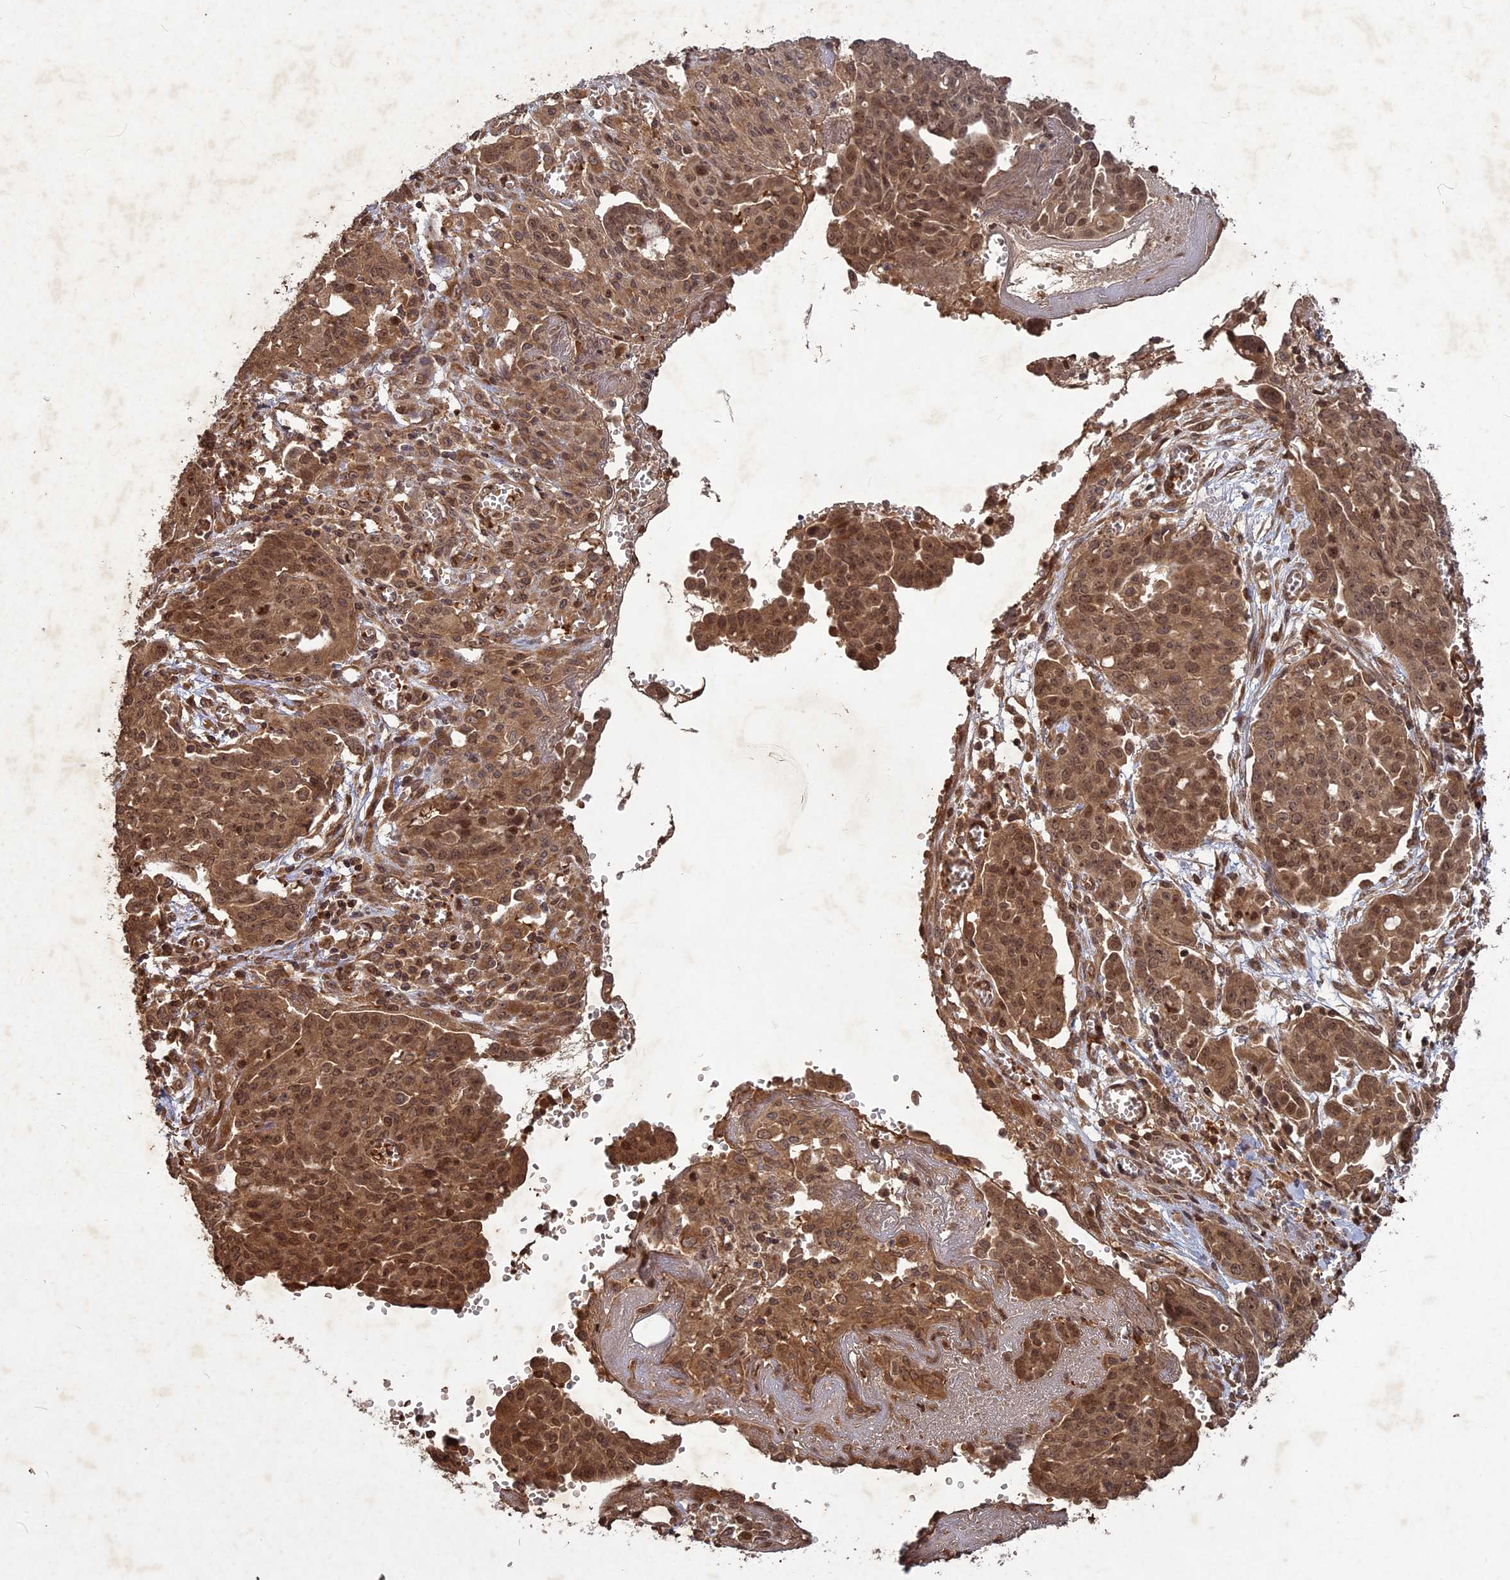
{"staining": {"intensity": "moderate", "quantity": ">75%", "location": "cytoplasmic/membranous,nuclear"}, "tissue": "ovarian cancer", "cell_type": "Tumor cells", "image_type": "cancer", "snomed": [{"axis": "morphology", "description": "Cystadenocarcinoma, serous, NOS"}, {"axis": "topography", "description": "Soft tissue"}, {"axis": "topography", "description": "Ovary"}], "caption": "A medium amount of moderate cytoplasmic/membranous and nuclear expression is identified in approximately >75% of tumor cells in serous cystadenocarcinoma (ovarian) tissue. The staining was performed using DAB to visualize the protein expression in brown, while the nuclei were stained in blue with hematoxylin (Magnification: 20x).", "gene": "SRMS", "patient": {"sex": "female", "age": 57}}